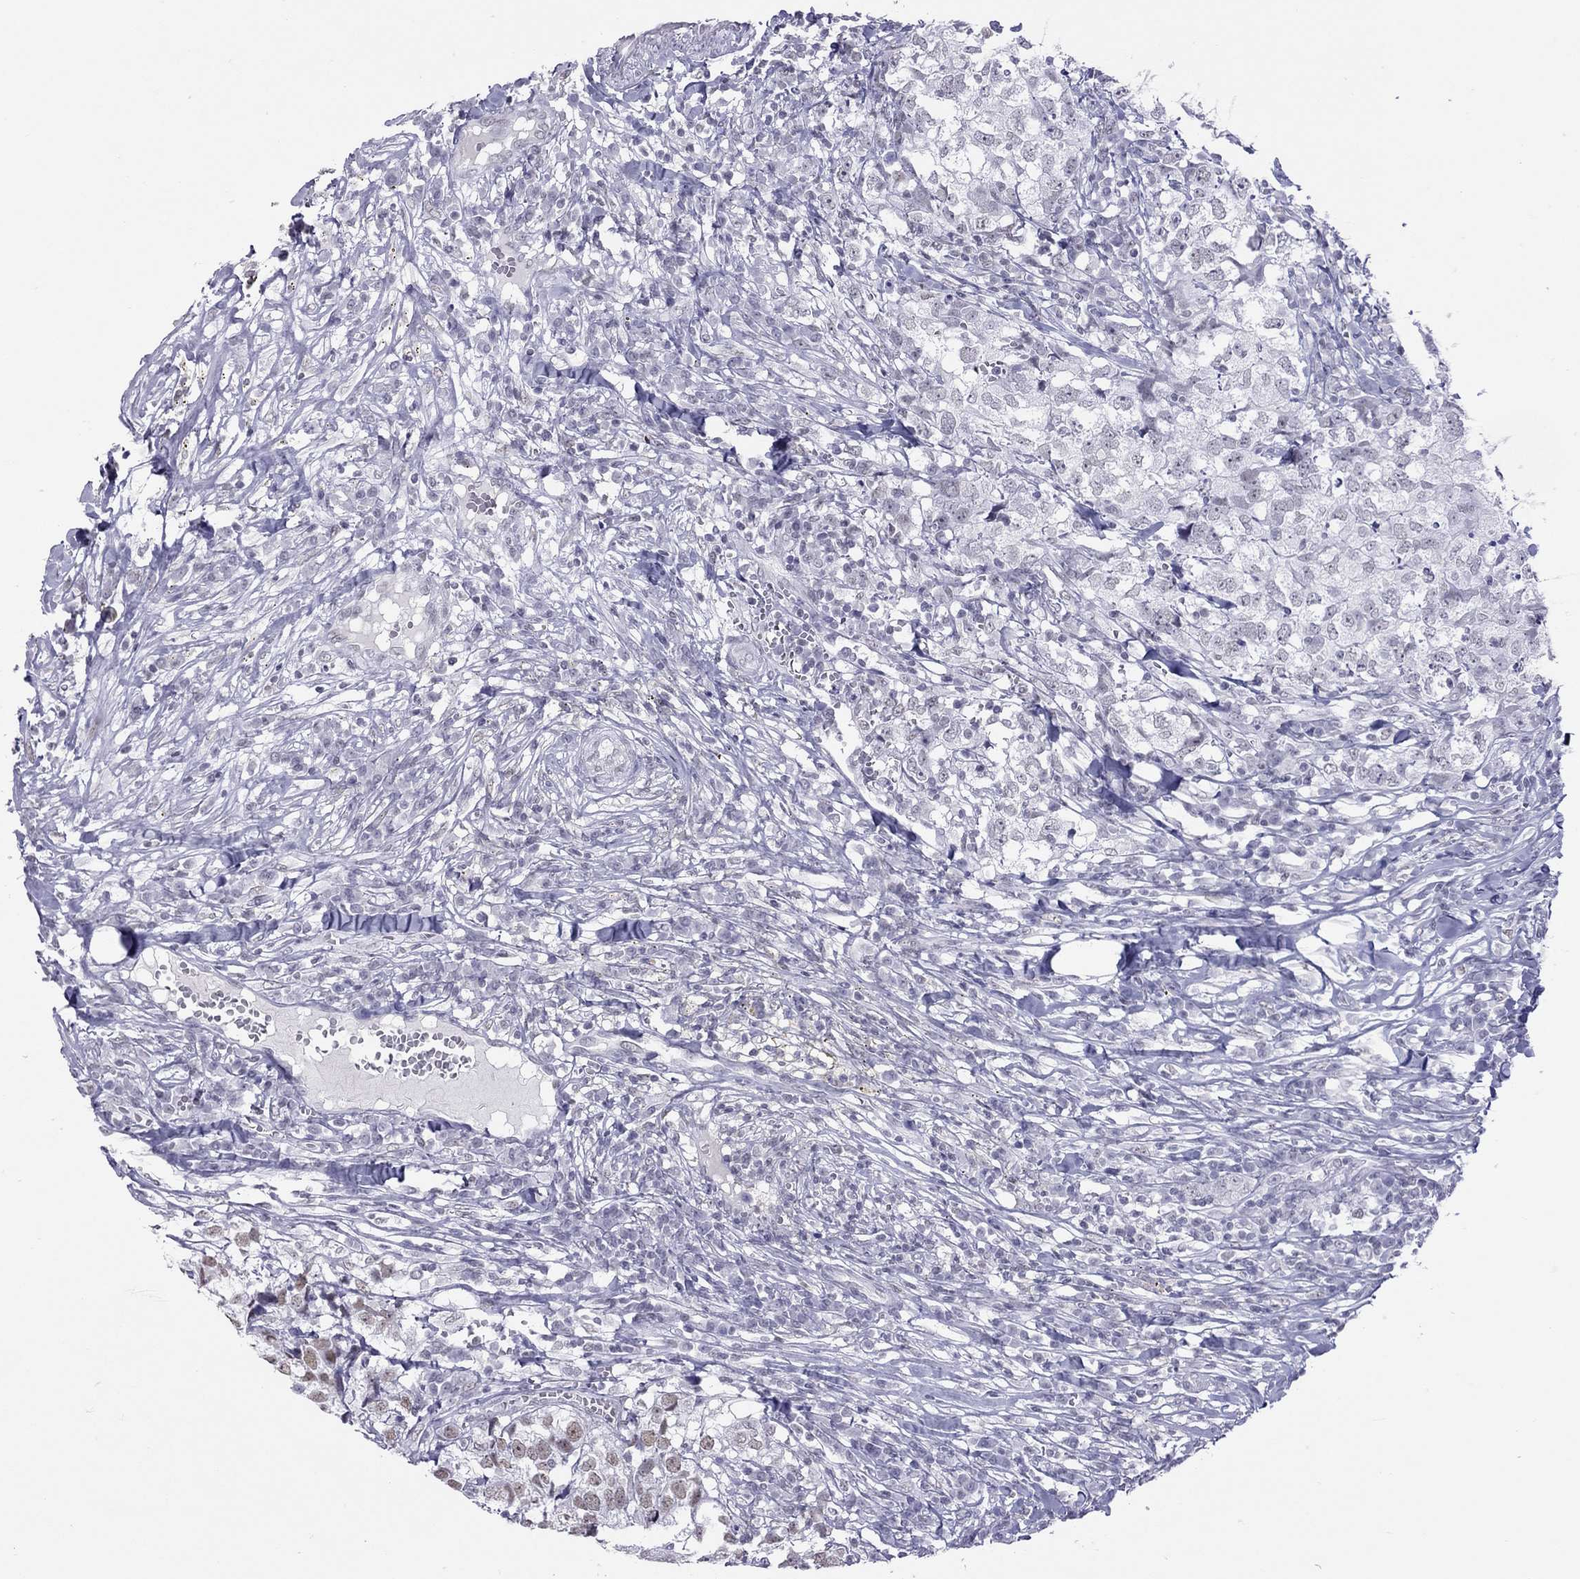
{"staining": {"intensity": "negative", "quantity": "none", "location": "none"}, "tissue": "breast cancer", "cell_type": "Tumor cells", "image_type": "cancer", "snomed": [{"axis": "morphology", "description": "Duct carcinoma"}, {"axis": "topography", "description": "Breast"}], "caption": "High magnification brightfield microscopy of breast cancer (infiltrating ductal carcinoma) stained with DAB (brown) and counterstained with hematoxylin (blue): tumor cells show no significant staining. Brightfield microscopy of immunohistochemistry stained with DAB (brown) and hematoxylin (blue), captured at high magnification.", "gene": "JHY", "patient": {"sex": "female", "age": 30}}